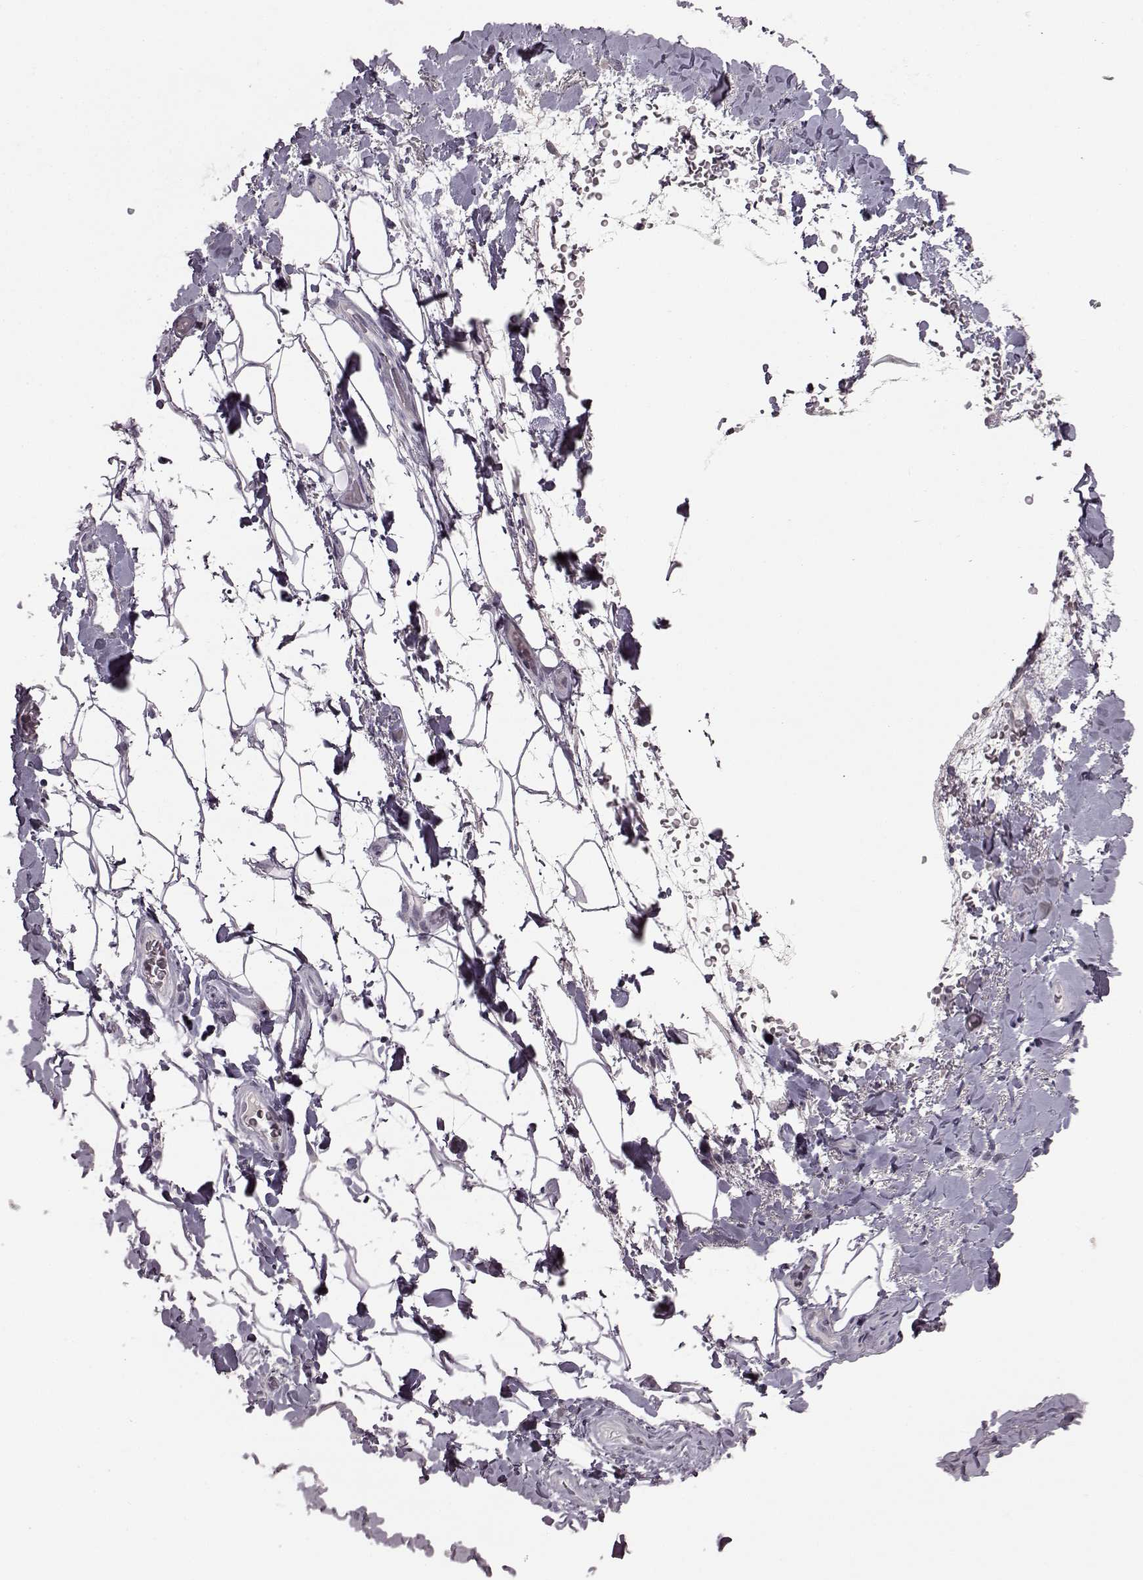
{"staining": {"intensity": "negative", "quantity": "none", "location": "none"}, "tissue": "adipose tissue", "cell_type": "Adipocytes", "image_type": "normal", "snomed": [{"axis": "morphology", "description": "Normal tissue, NOS"}, {"axis": "topography", "description": "Anal"}, {"axis": "topography", "description": "Peripheral nerve tissue"}], "caption": "IHC micrograph of benign adipose tissue: human adipose tissue stained with DAB (3,3'-diaminobenzidine) exhibits no significant protein expression in adipocytes.", "gene": "LHB", "patient": {"sex": "male", "age": 53}}